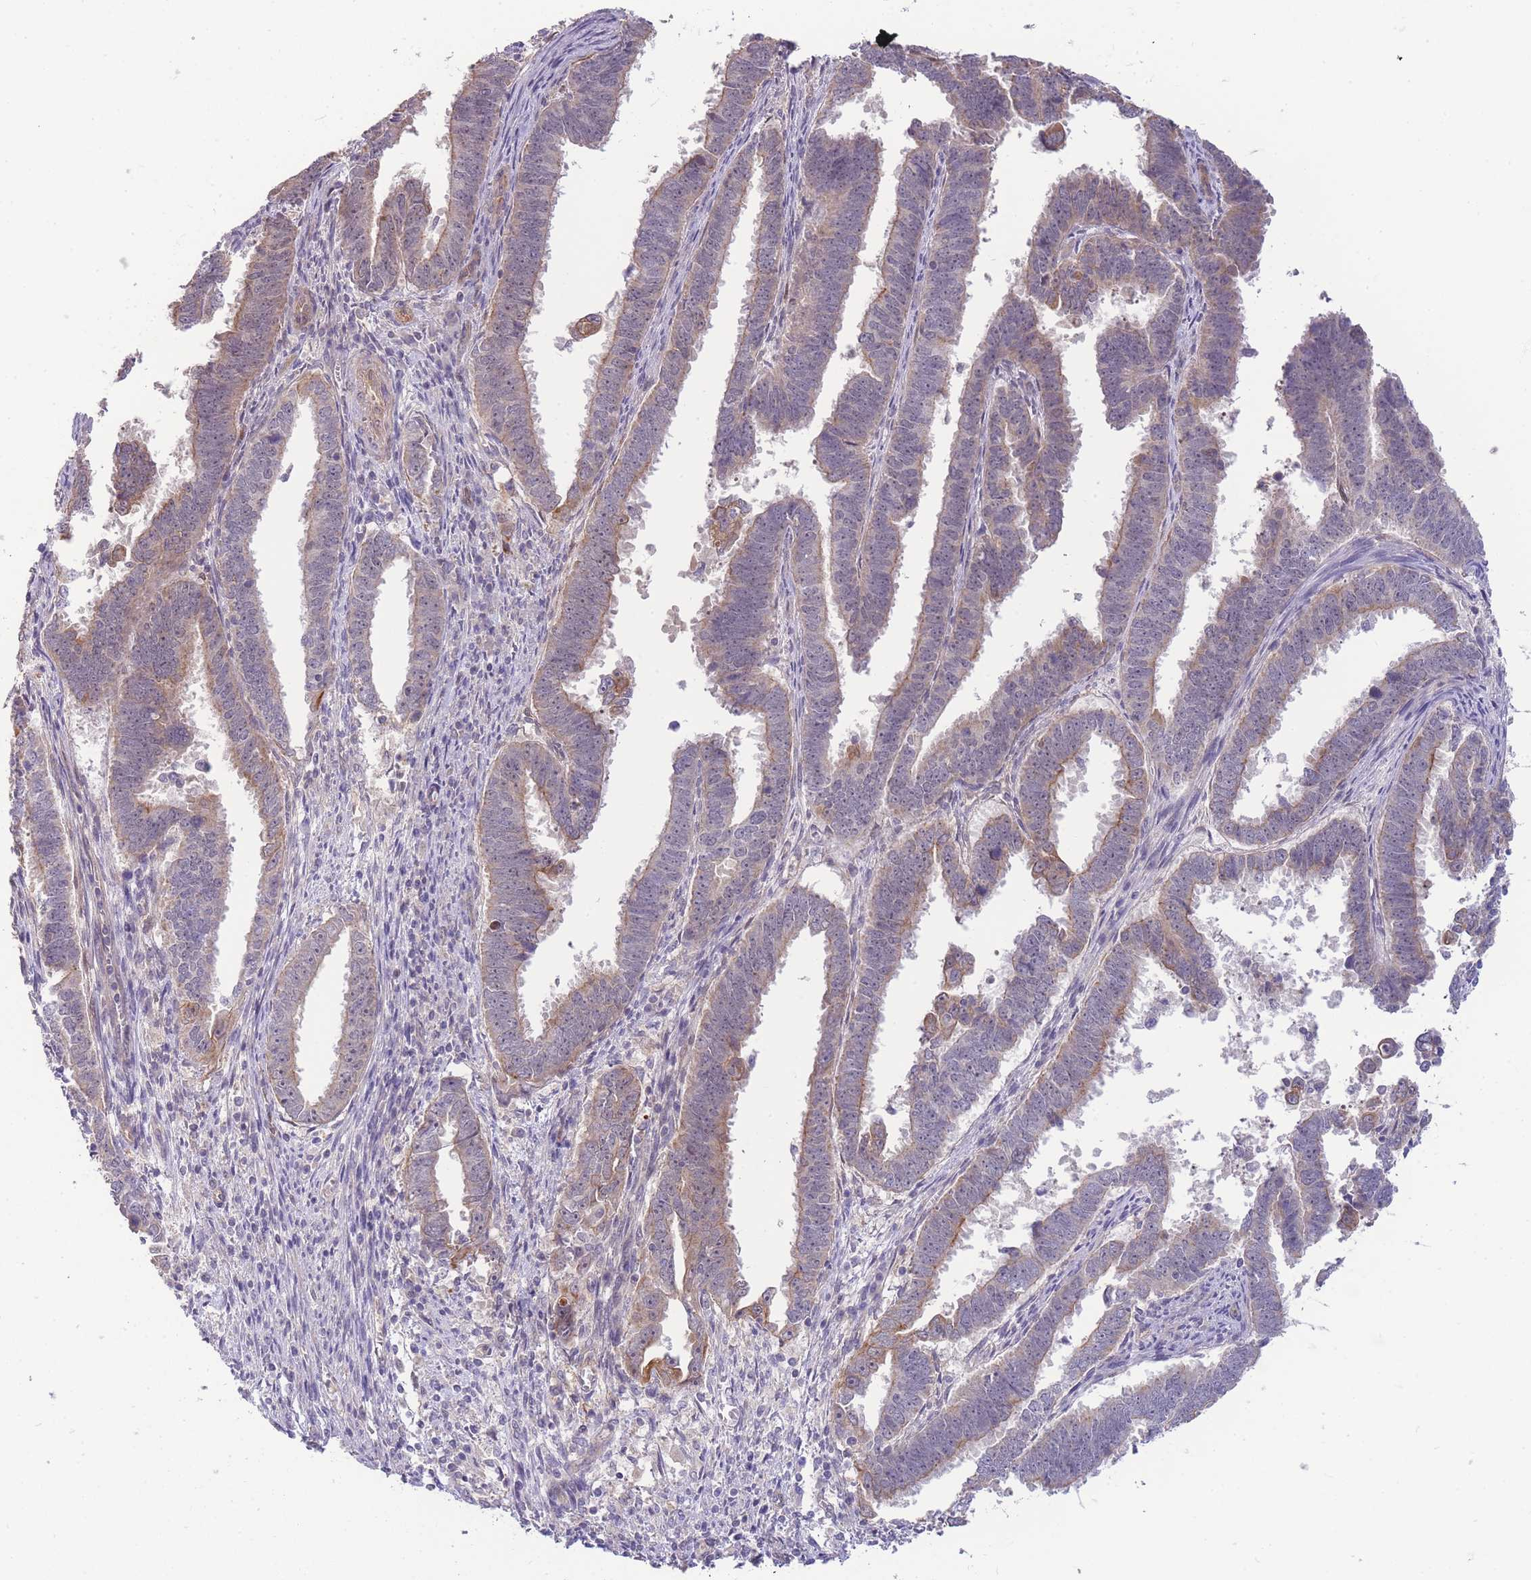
{"staining": {"intensity": "weak", "quantity": "25%-75%", "location": "cytoplasmic/membranous"}, "tissue": "endometrial cancer", "cell_type": "Tumor cells", "image_type": "cancer", "snomed": [{"axis": "morphology", "description": "Adenocarcinoma, NOS"}, {"axis": "topography", "description": "Endometrium"}], "caption": "High-power microscopy captured an immunohistochemistry micrograph of adenocarcinoma (endometrial), revealing weak cytoplasmic/membranous expression in about 25%-75% of tumor cells.", "gene": "SMC6", "patient": {"sex": "female", "age": 75}}